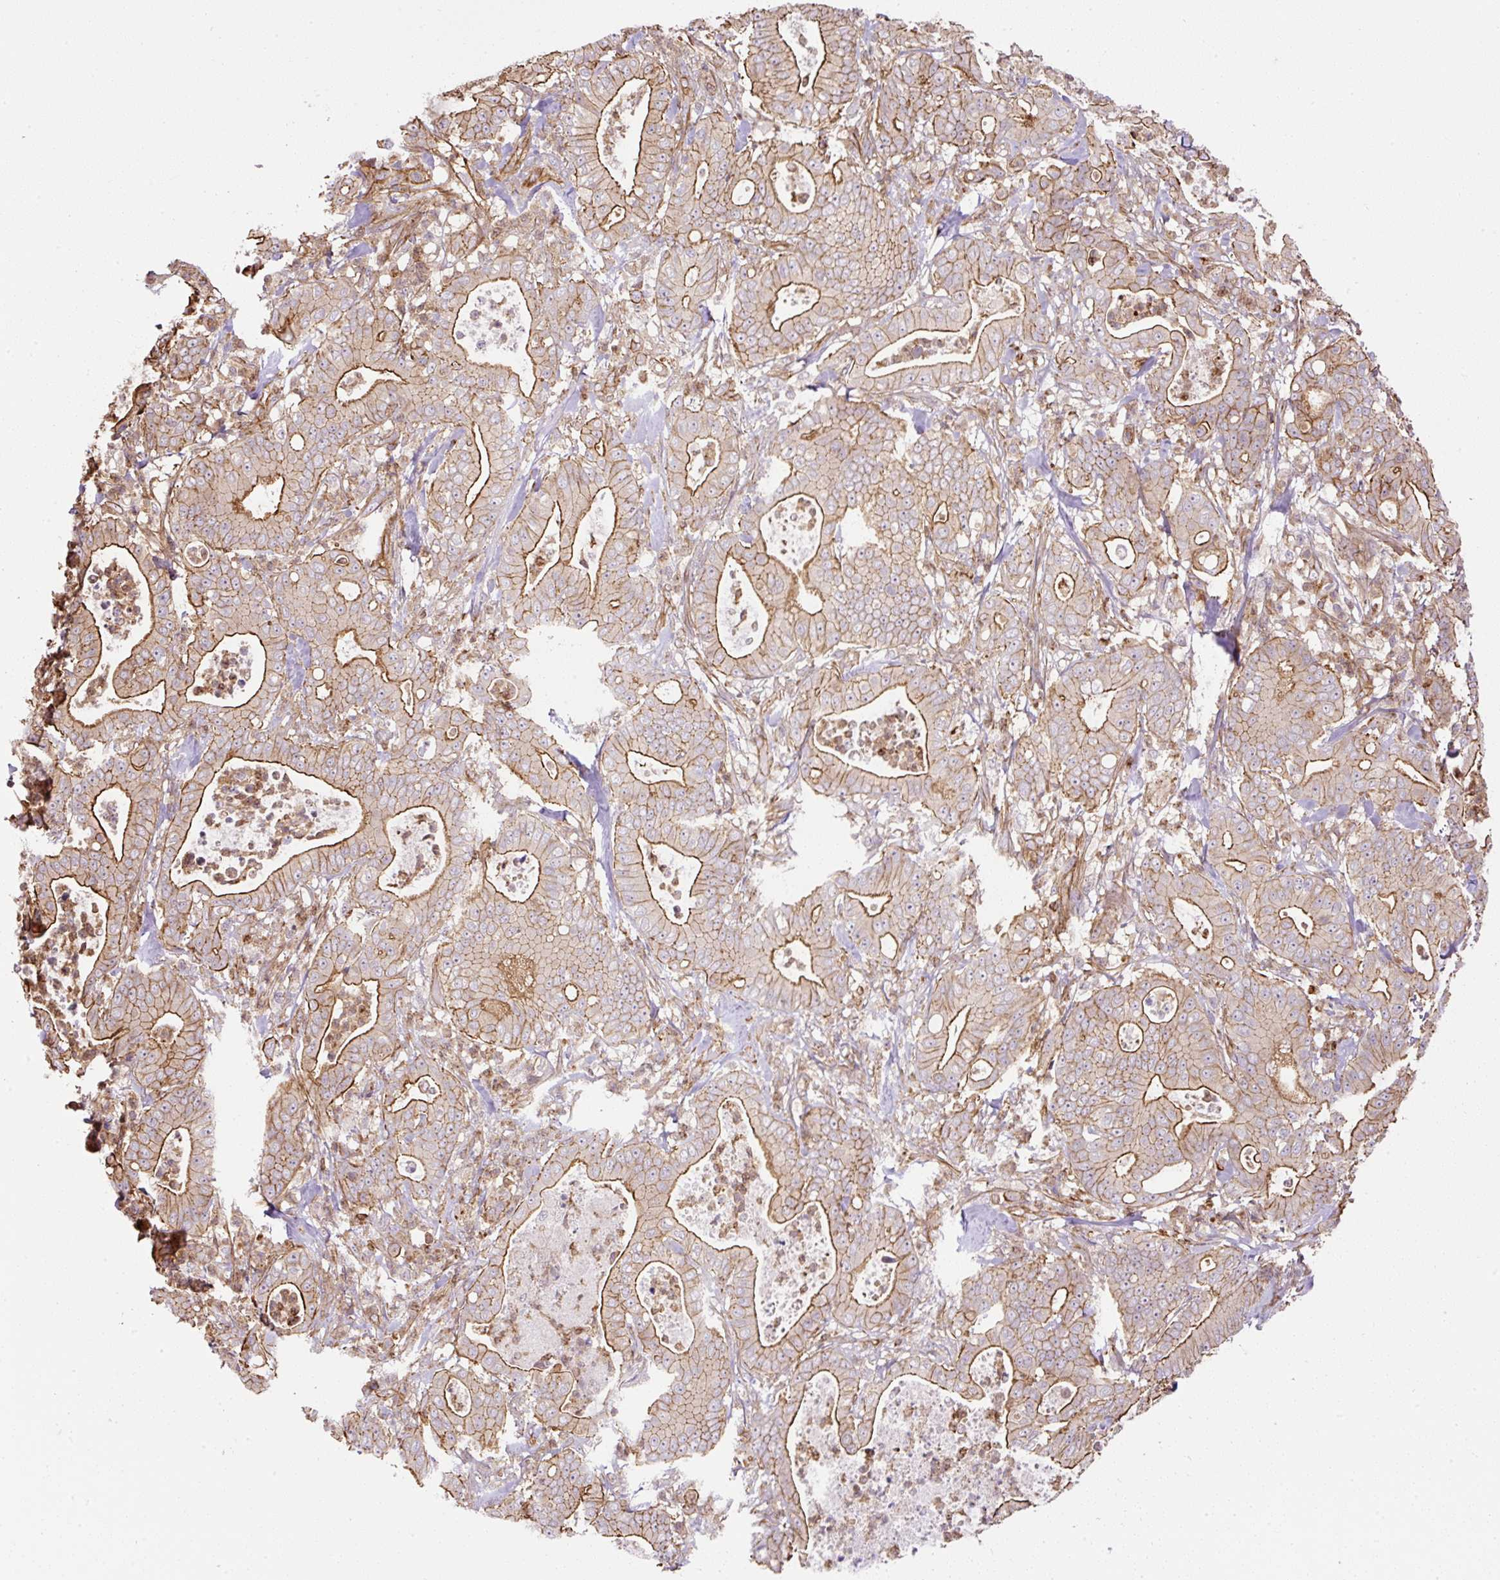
{"staining": {"intensity": "moderate", "quantity": ">75%", "location": "cytoplasmic/membranous"}, "tissue": "pancreatic cancer", "cell_type": "Tumor cells", "image_type": "cancer", "snomed": [{"axis": "morphology", "description": "Adenocarcinoma, NOS"}, {"axis": "topography", "description": "Pancreas"}], "caption": "DAB immunohistochemical staining of adenocarcinoma (pancreatic) demonstrates moderate cytoplasmic/membranous protein expression in approximately >75% of tumor cells.", "gene": "B3GALT5", "patient": {"sex": "male", "age": 71}}